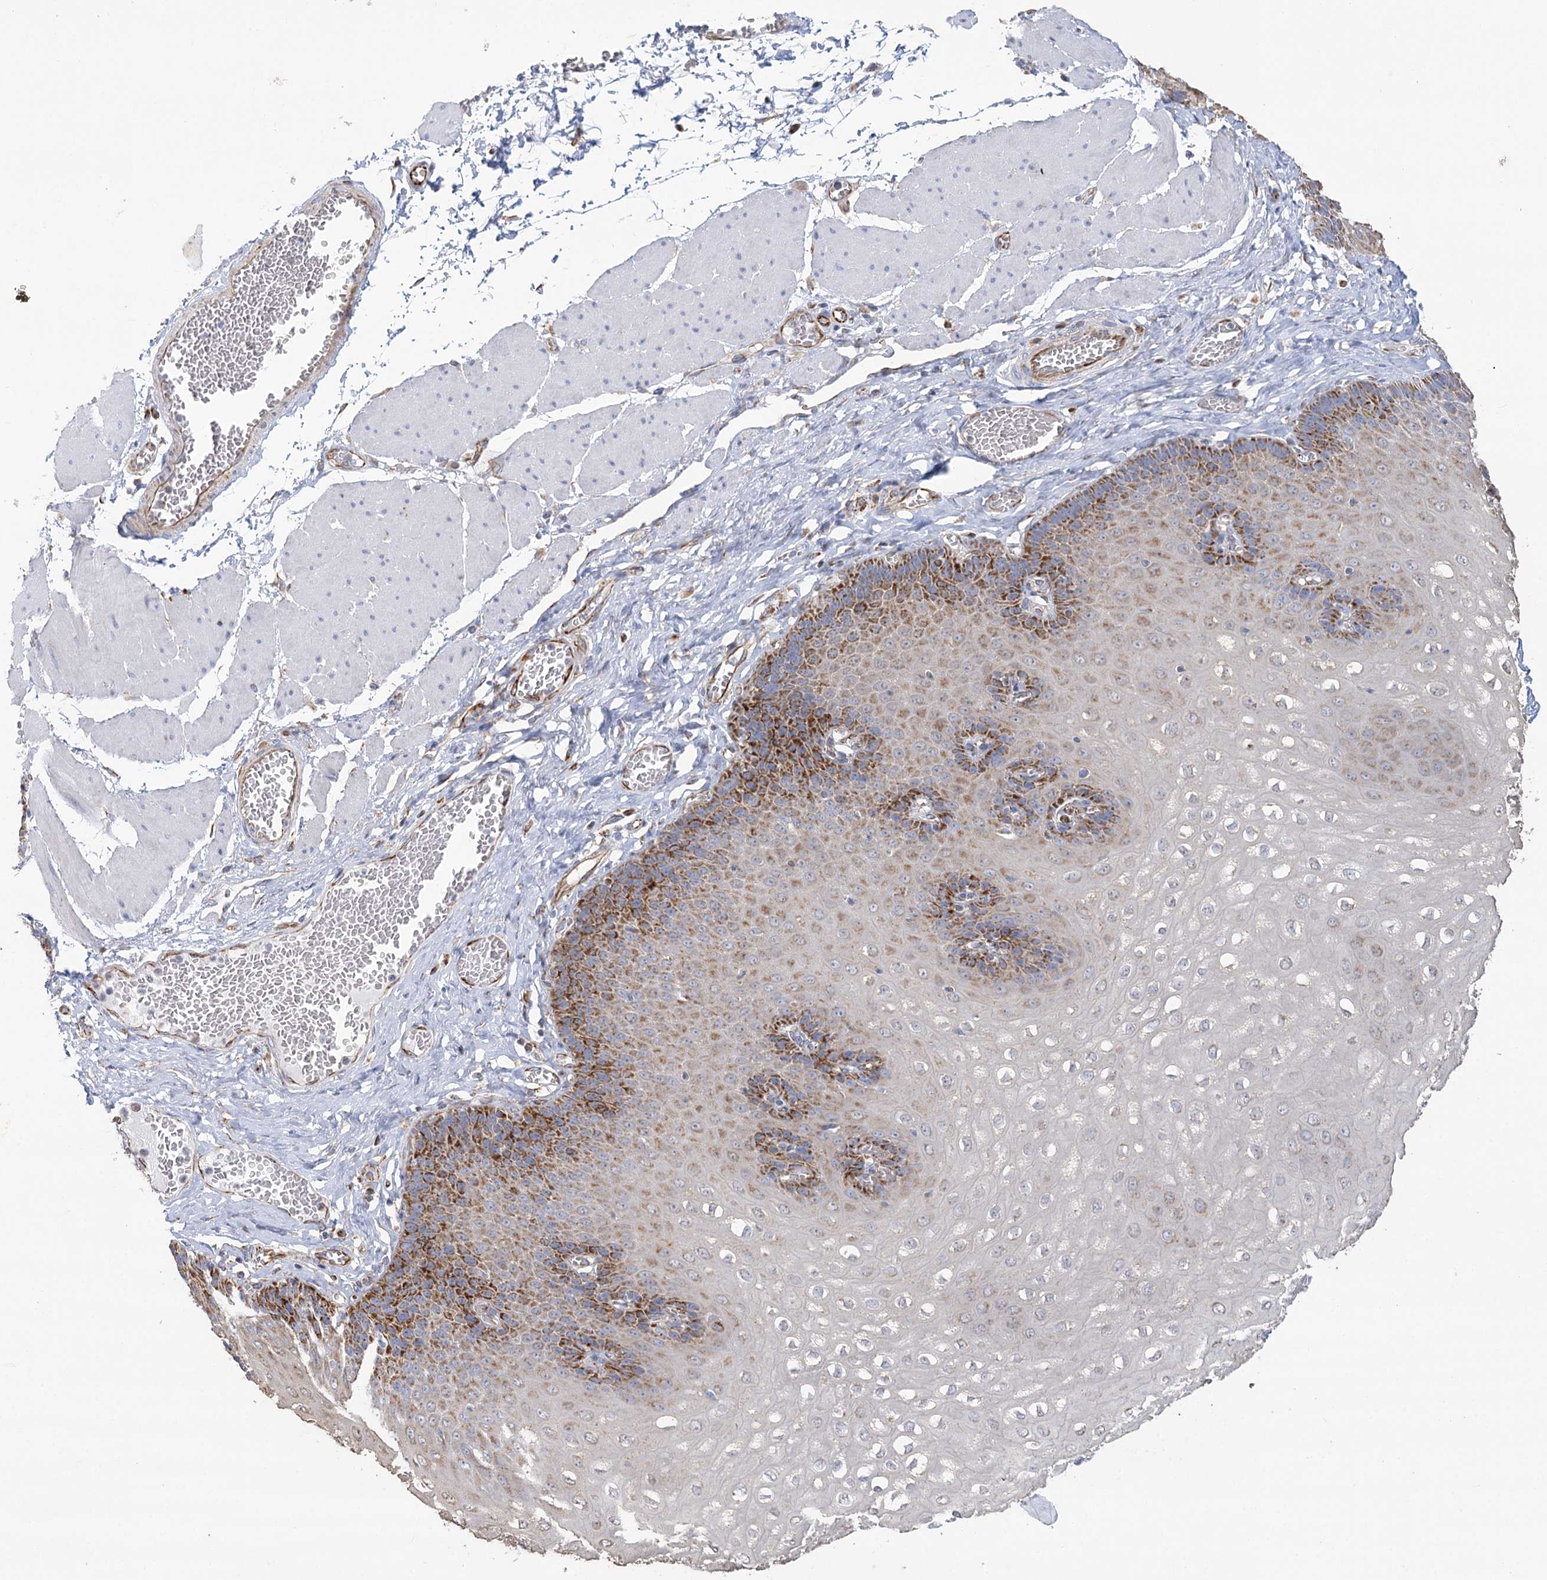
{"staining": {"intensity": "strong", "quantity": "25%-75%", "location": "cytoplasmic/membranous"}, "tissue": "esophagus", "cell_type": "Squamous epithelial cells", "image_type": "normal", "snomed": [{"axis": "morphology", "description": "Normal tissue, NOS"}, {"axis": "topography", "description": "Esophagus"}], "caption": "DAB immunohistochemical staining of unremarkable human esophagus reveals strong cytoplasmic/membranous protein expression in approximately 25%-75% of squamous epithelial cells.", "gene": "DHTKD1", "patient": {"sex": "male", "age": 60}}